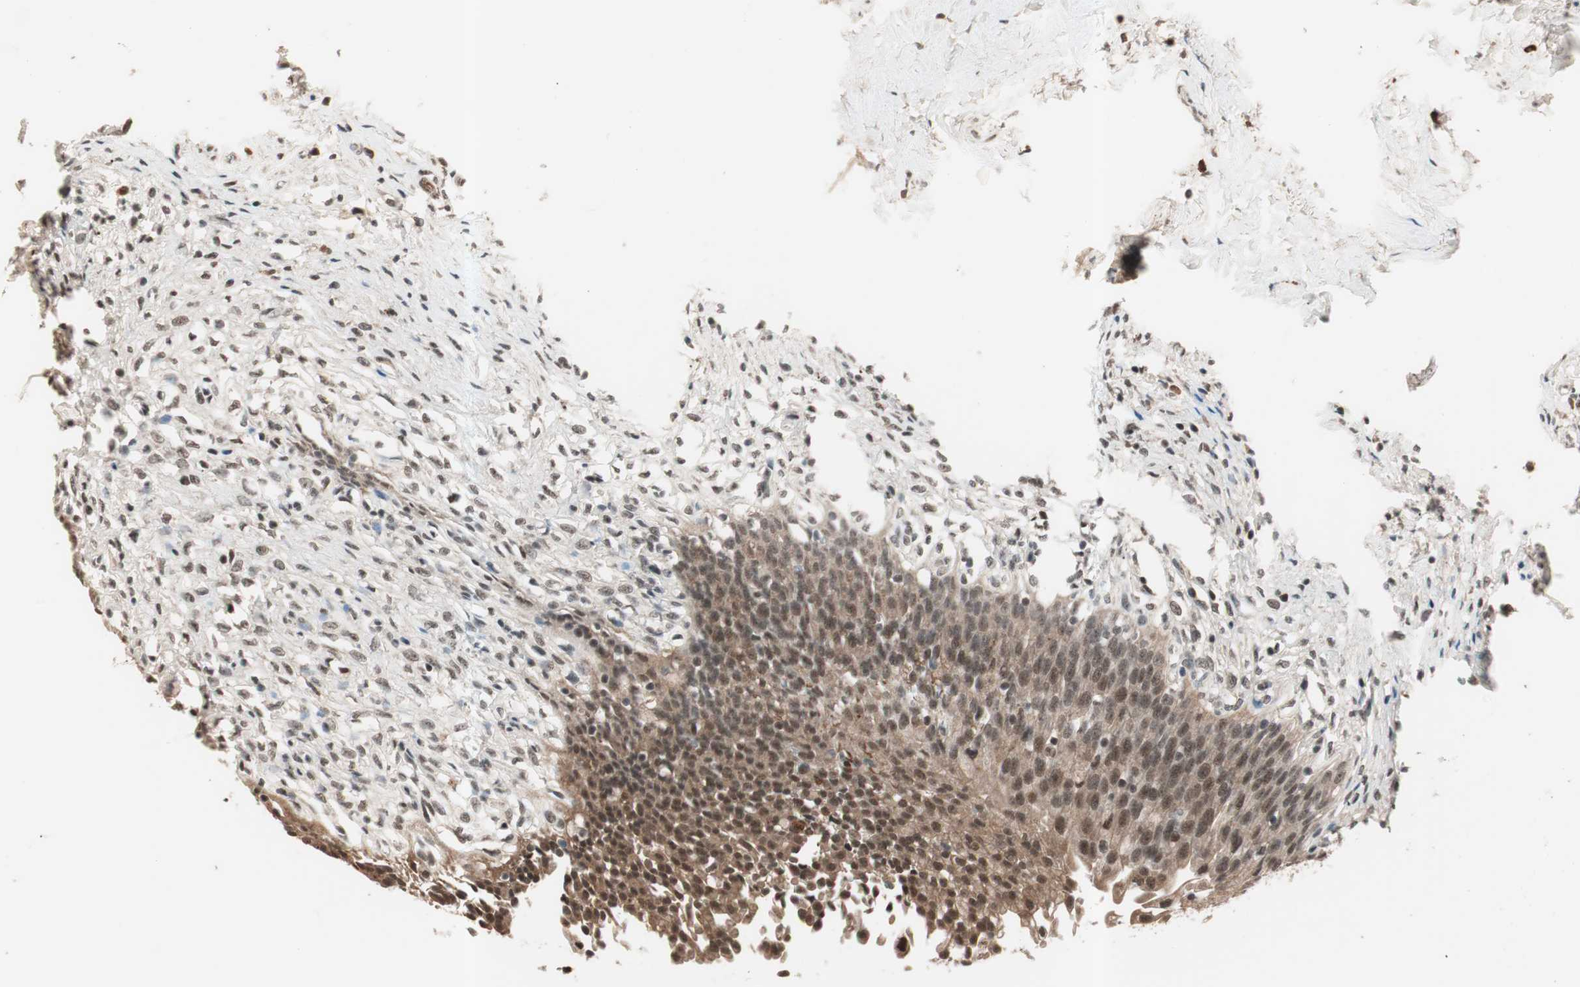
{"staining": {"intensity": "moderate", "quantity": ">75%", "location": "cytoplasmic/membranous,nuclear"}, "tissue": "urinary bladder", "cell_type": "Urothelial cells", "image_type": "normal", "snomed": [{"axis": "morphology", "description": "Normal tissue, NOS"}, {"axis": "morphology", "description": "Inflammation, NOS"}, {"axis": "topography", "description": "Urinary bladder"}], "caption": "Immunohistochemical staining of unremarkable human urinary bladder demonstrates medium levels of moderate cytoplasmic/membranous,nuclear staining in approximately >75% of urothelial cells. (Brightfield microscopy of DAB IHC at high magnification).", "gene": "NFRKB", "patient": {"sex": "female", "age": 80}}